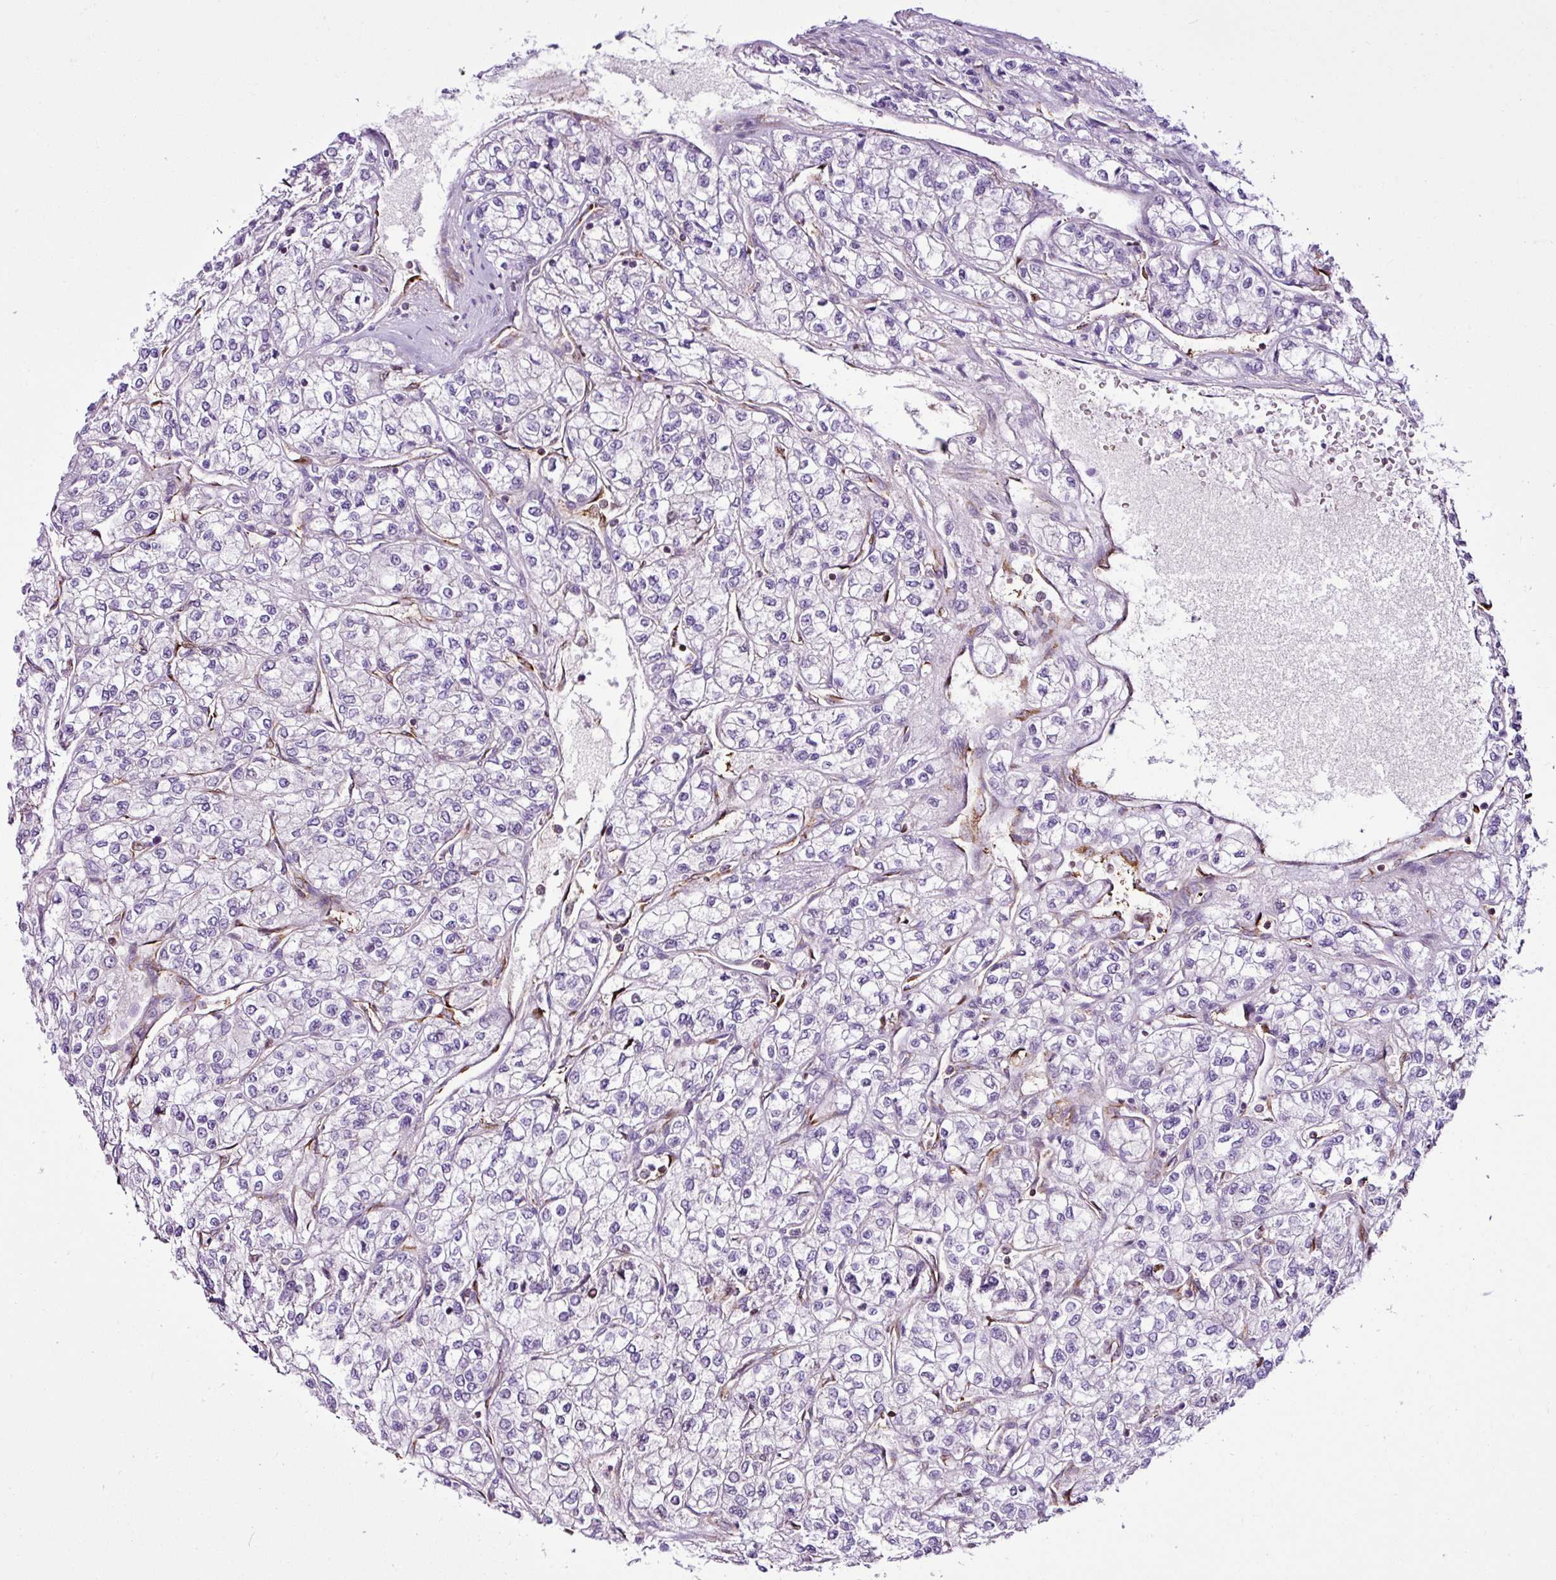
{"staining": {"intensity": "negative", "quantity": "none", "location": "none"}, "tissue": "renal cancer", "cell_type": "Tumor cells", "image_type": "cancer", "snomed": [{"axis": "morphology", "description": "Adenocarcinoma, NOS"}, {"axis": "topography", "description": "Kidney"}], "caption": "Image shows no significant protein staining in tumor cells of renal cancer (adenocarcinoma). (Immunohistochemistry (ihc), brightfield microscopy, high magnification).", "gene": "EME2", "patient": {"sex": "male", "age": 80}}